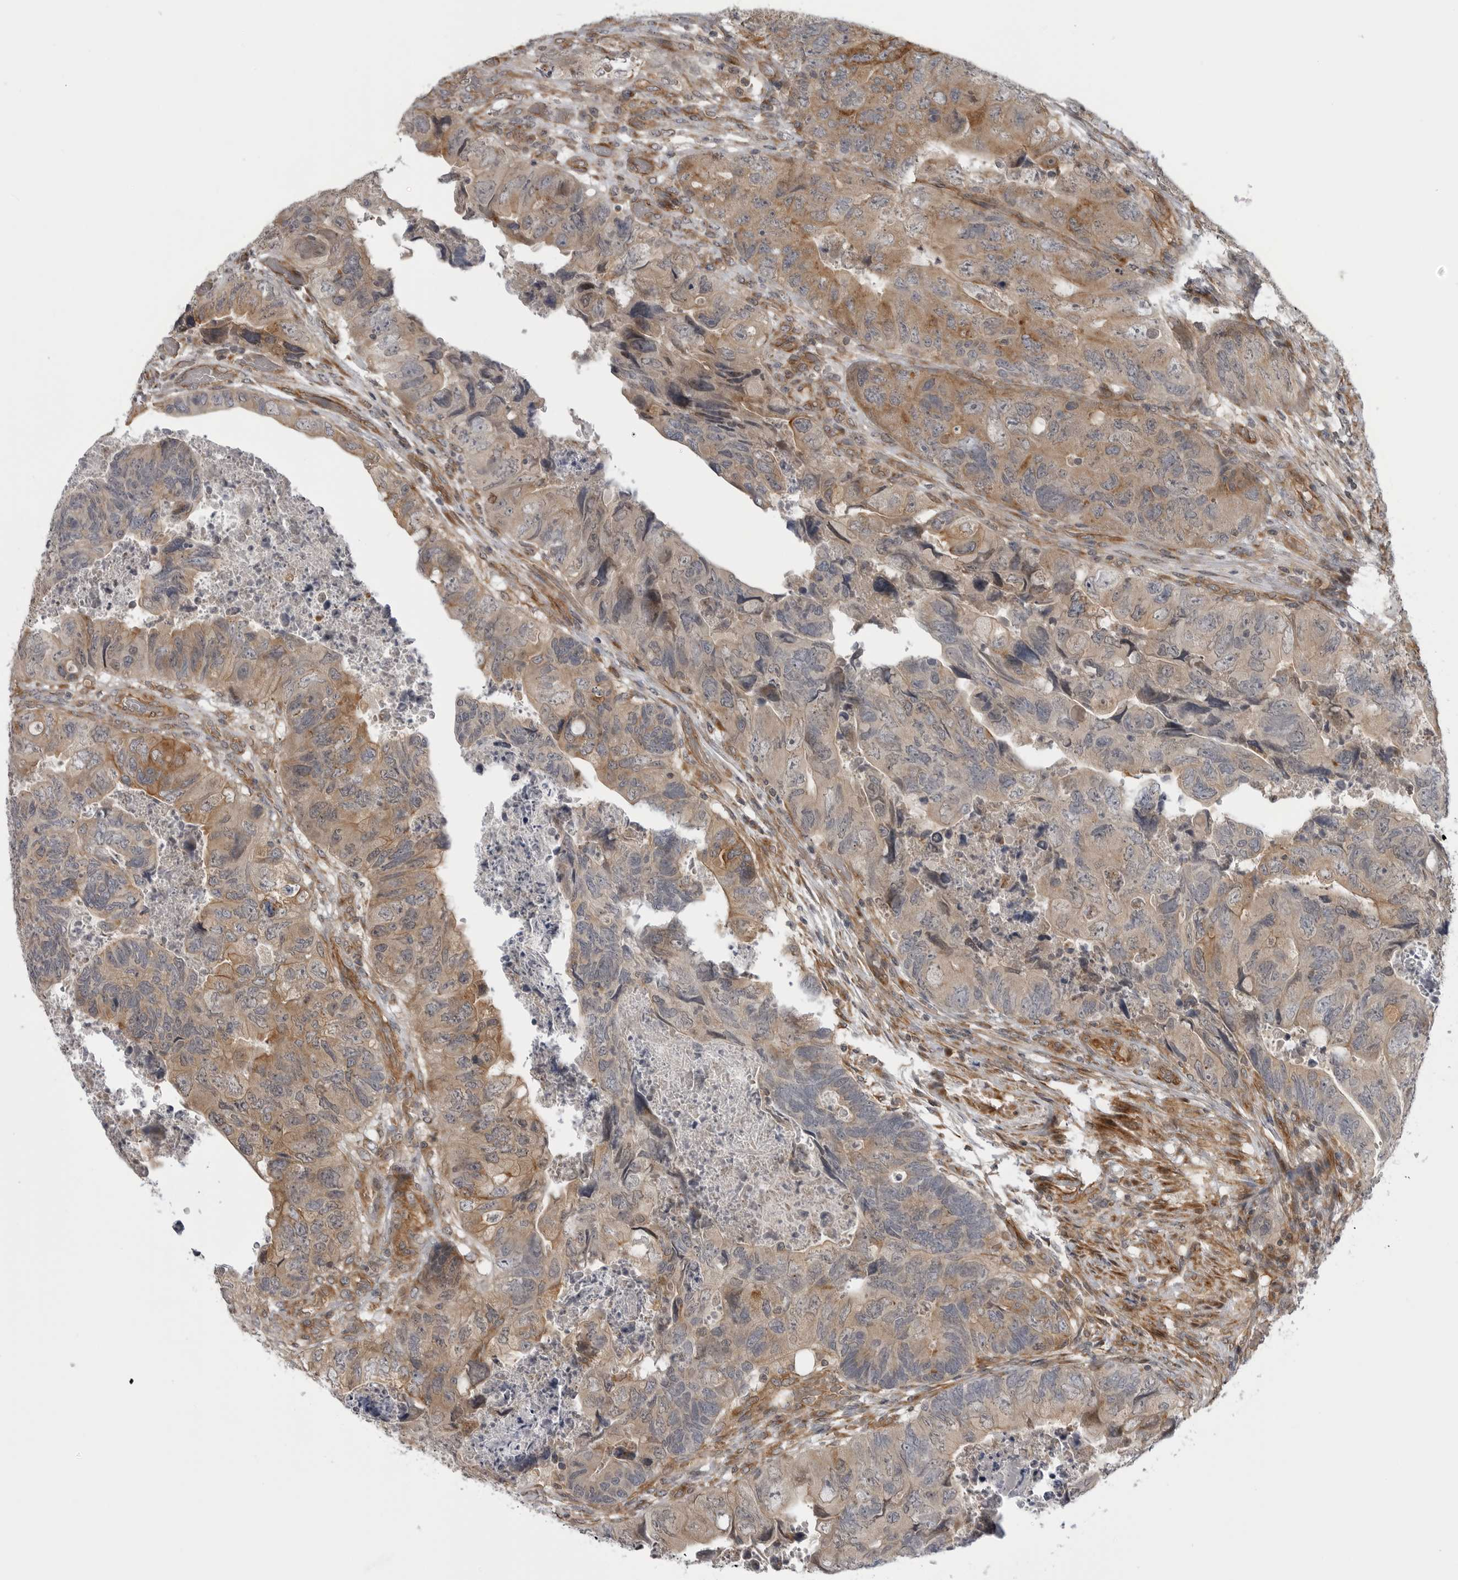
{"staining": {"intensity": "moderate", "quantity": "25%-75%", "location": "cytoplasmic/membranous"}, "tissue": "colorectal cancer", "cell_type": "Tumor cells", "image_type": "cancer", "snomed": [{"axis": "morphology", "description": "Adenocarcinoma, NOS"}, {"axis": "topography", "description": "Rectum"}], "caption": "Protein staining of colorectal cancer tissue exhibits moderate cytoplasmic/membranous staining in about 25%-75% of tumor cells.", "gene": "LRRC45", "patient": {"sex": "male", "age": 63}}